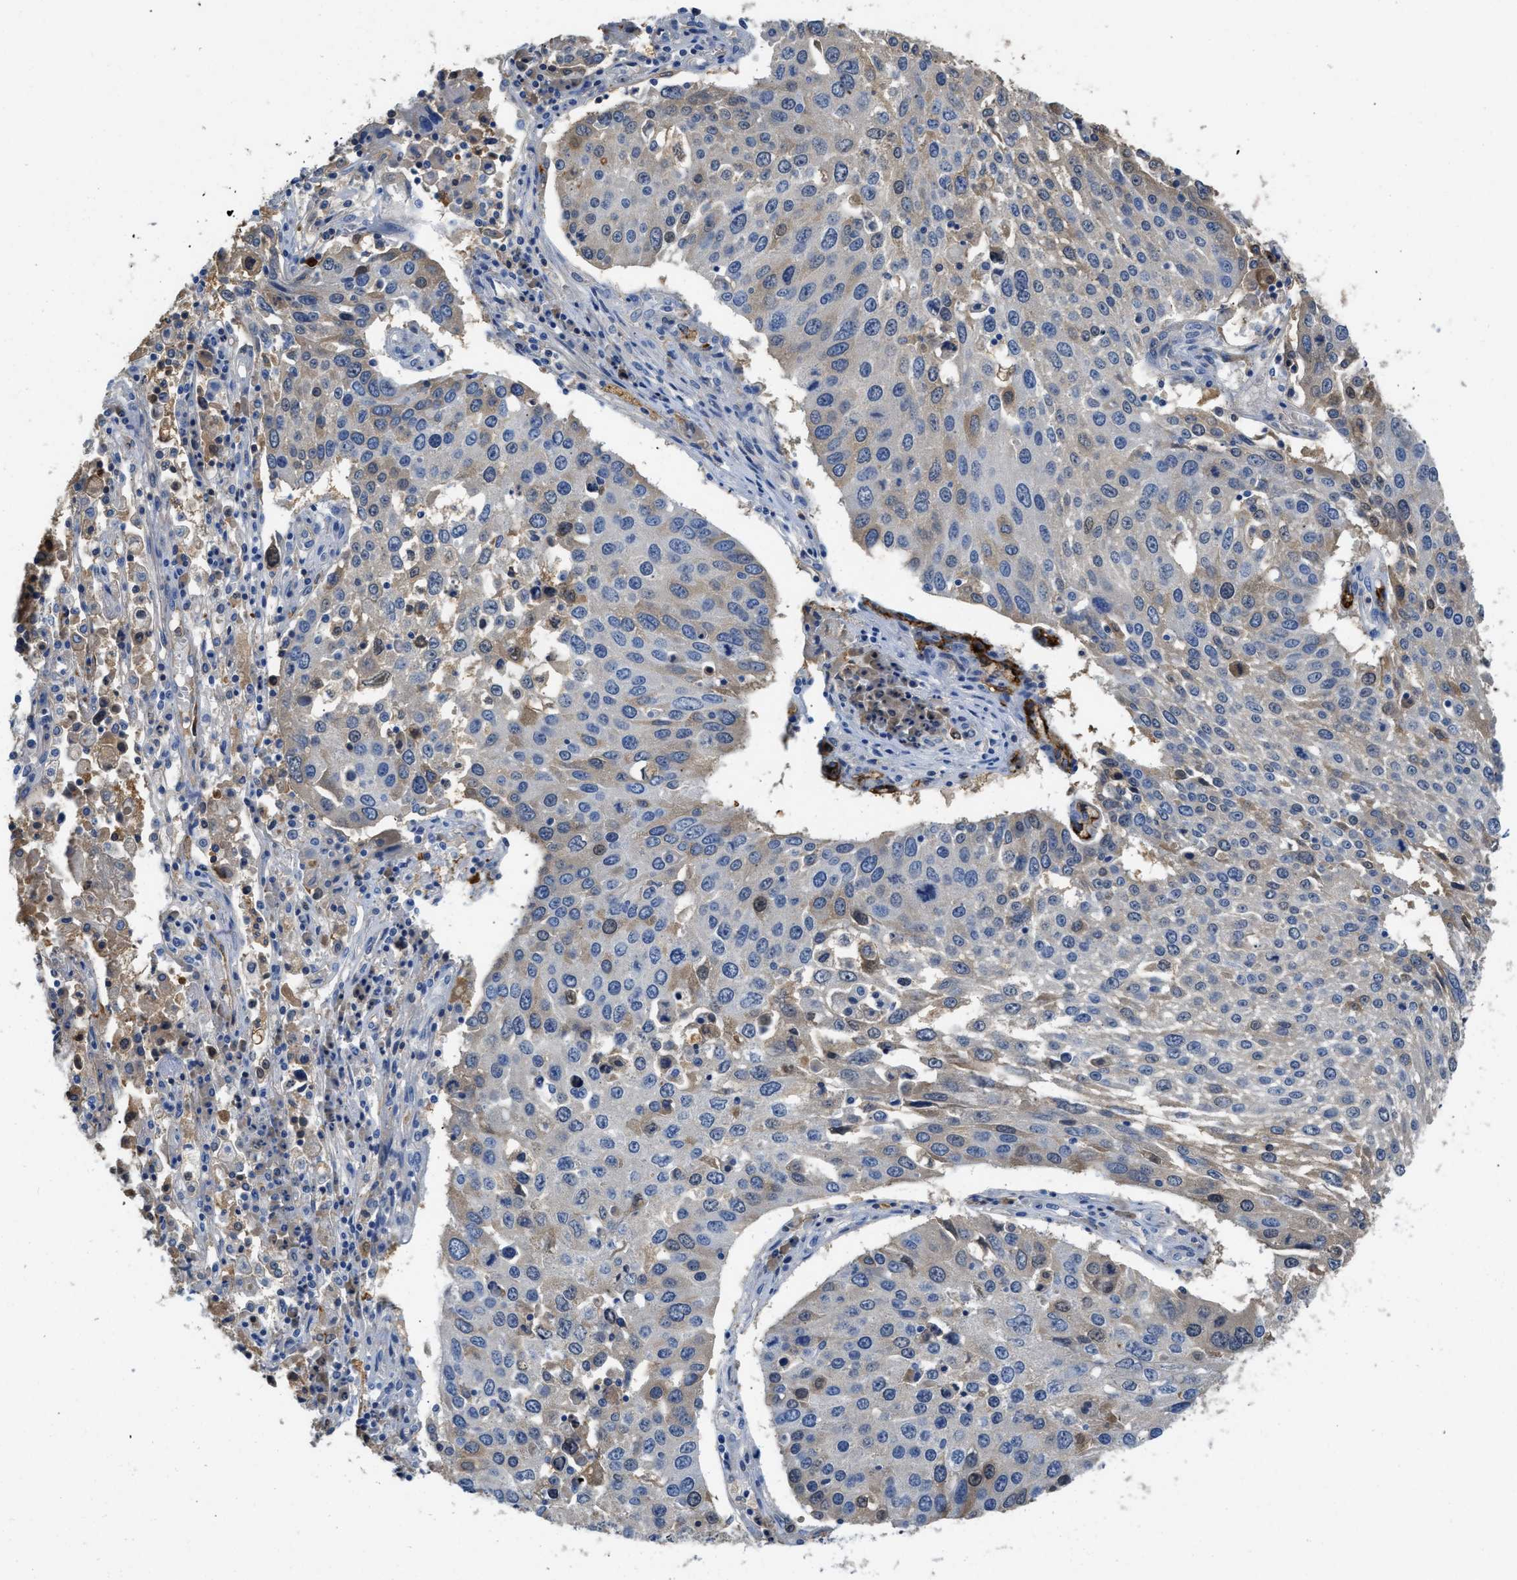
{"staining": {"intensity": "weak", "quantity": "<25%", "location": "cytoplasmic/membranous"}, "tissue": "lung cancer", "cell_type": "Tumor cells", "image_type": "cancer", "snomed": [{"axis": "morphology", "description": "Squamous cell carcinoma, NOS"}, {"axis": "topography", "description": "Lung"}], "caption": "Squamous cell carcinoma (lung) was stained to show a protein in brown. There is no significant staining in tumor cells.", "gene": "SPEG", "patient": {"sex": "male", "age": 65}}